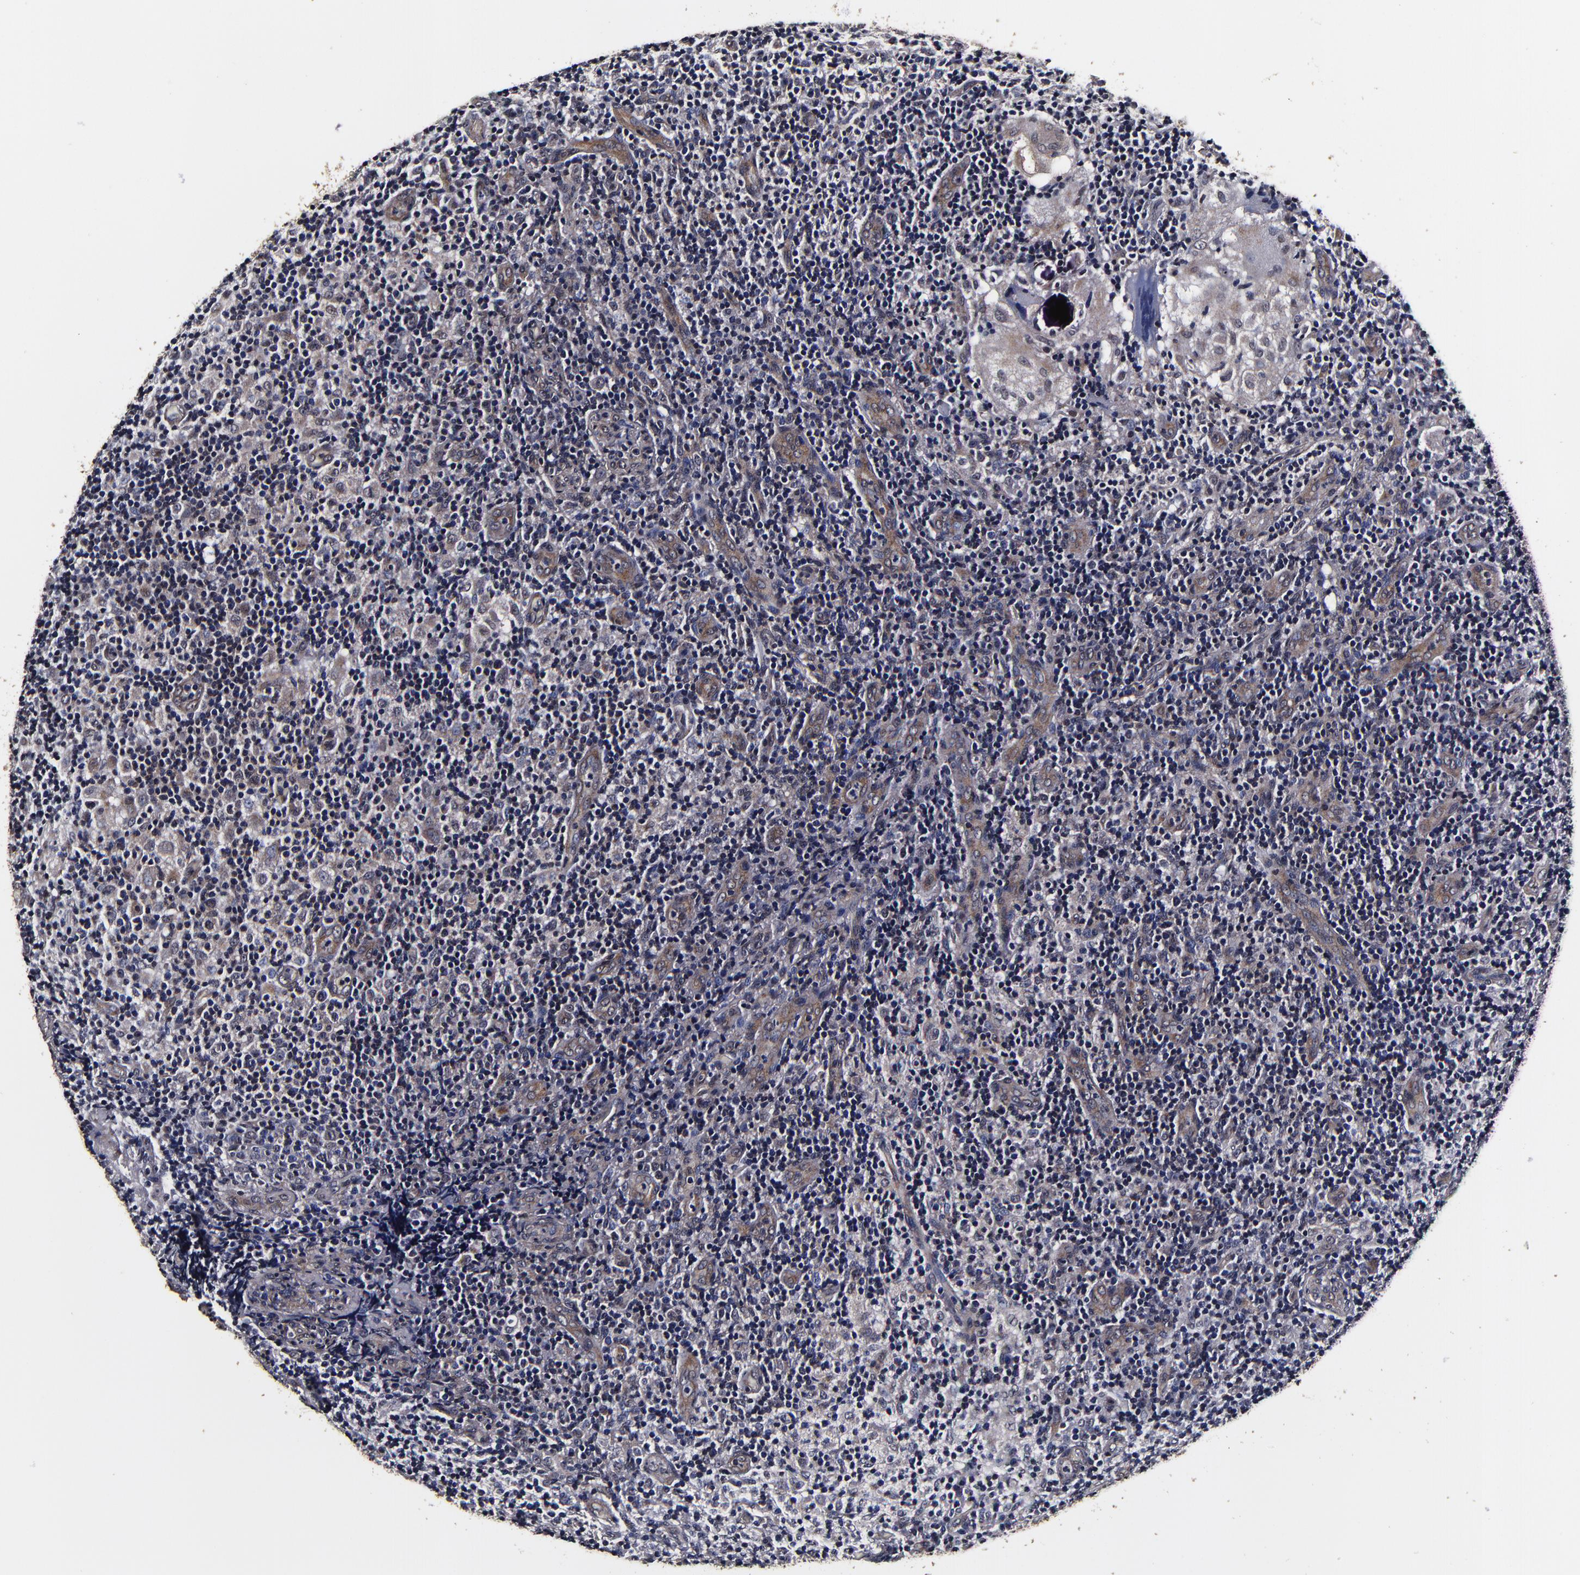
{"staining": {"intensity": "weak", "quantity": ">75%", "location": "cytoplasmic/membranous"}, "tissue": "lymph node", "cell_type": "Germinal center cells", "image_type": "normal", "snomed": [{"axis": "morphology", "description": "Normal tissue, NOS"}, {"axis": "morphology", "description": "Inflammation, NOS"}, {"axis": "topography", "description": "Lymph node"}], "caption": "IHC staining of benign lymph node, which exhibits low levels of weak cytoplasmic/membranous staining in about >75% of germinal center cells indicating weak cytoplasmic/membranous protein positivity. The staining was performed using DAB (brown) for protein detection and nuclei were counterstained in hematoxylin (blue).", "gene": "MMP15", "patient": {"sex": "male", "age": 46}}